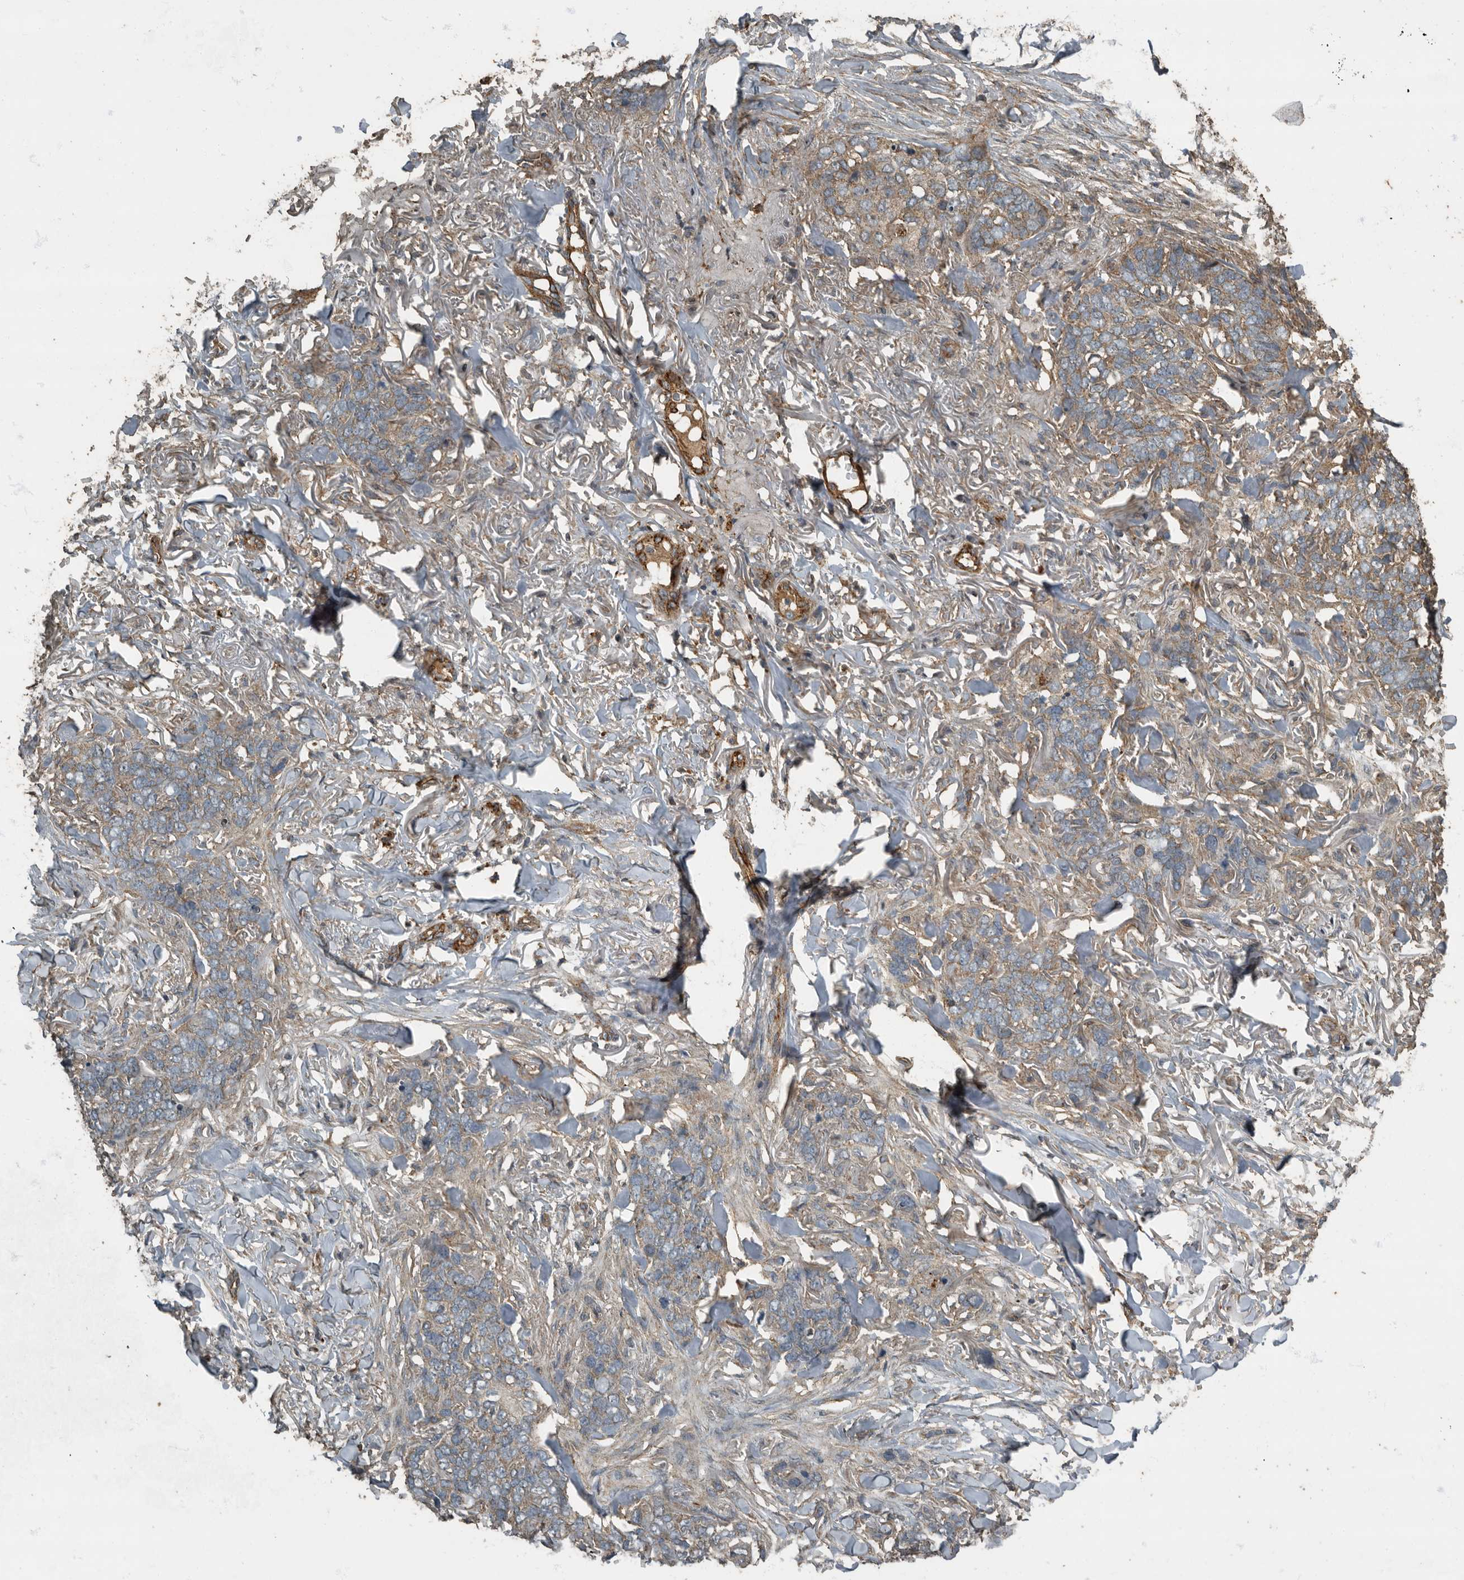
{"staining": {"intensity": "weak", "quantity": ">75%", "location": "cytoplasmic/membranous"}, "tissue": "skin cancer", "cell_type": "Tumor cells", "image_type": "cancer", "snomed": [{"axis": "morphology", "description": "Normal tissue, NOS"}, {"axis": "morphology", "description": "Basal cell carcinoma"}, {"axis": "topography", "description": "Skin"}], "caption": "Tumor cells demonstrate low levels of weak cytoplasmic/membranous positivity in about >75% of cells in skin basal cell carcinoma. Using DAB (3,3'-diaminobenzidine) (brown) and hematoxylin (blue) stains, captured at high magnification using brightfield microscopy.", "gene": "IL15RA", "patient": {"sex": "male", "age": 77}}